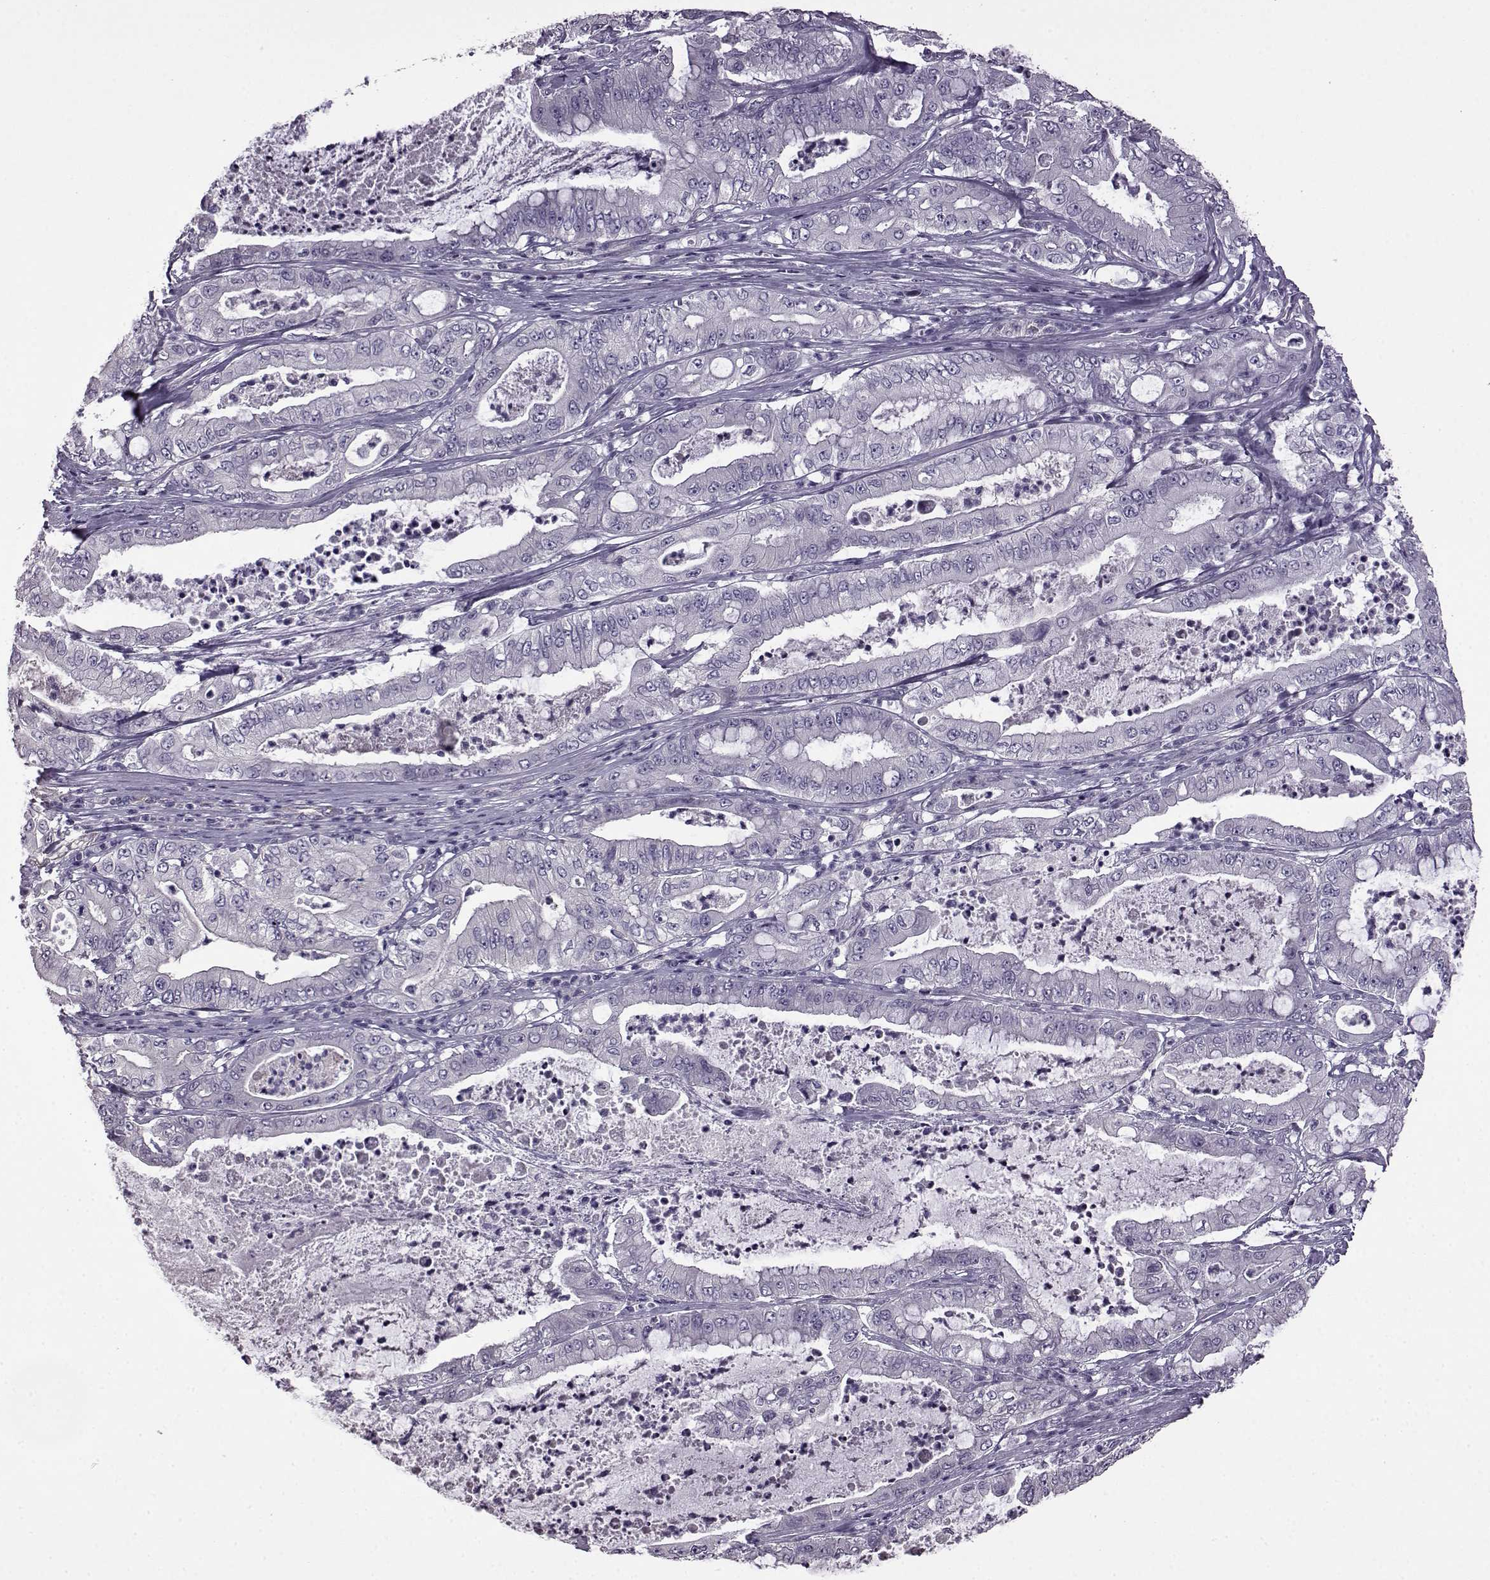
{"staining": {"intensity": "negative", "quantity": "none", "location": "none"}, "tissue": "pancreatic cancer", "cell_type": "Tumor cells", "image_type": "cancer", "snomed": [{"axis": "morphology", "description": "Adenocarcinoma, NOS"}, {"axis": "topography", "description": "Pancreas"}], "caption": "Immunohistochemical staining of human adenocarcinoma (pancreatic) shows no significant positivity in tumor cells.", "gene": "EDDM3B", "patient": {"sex": "male", "age": 71}}